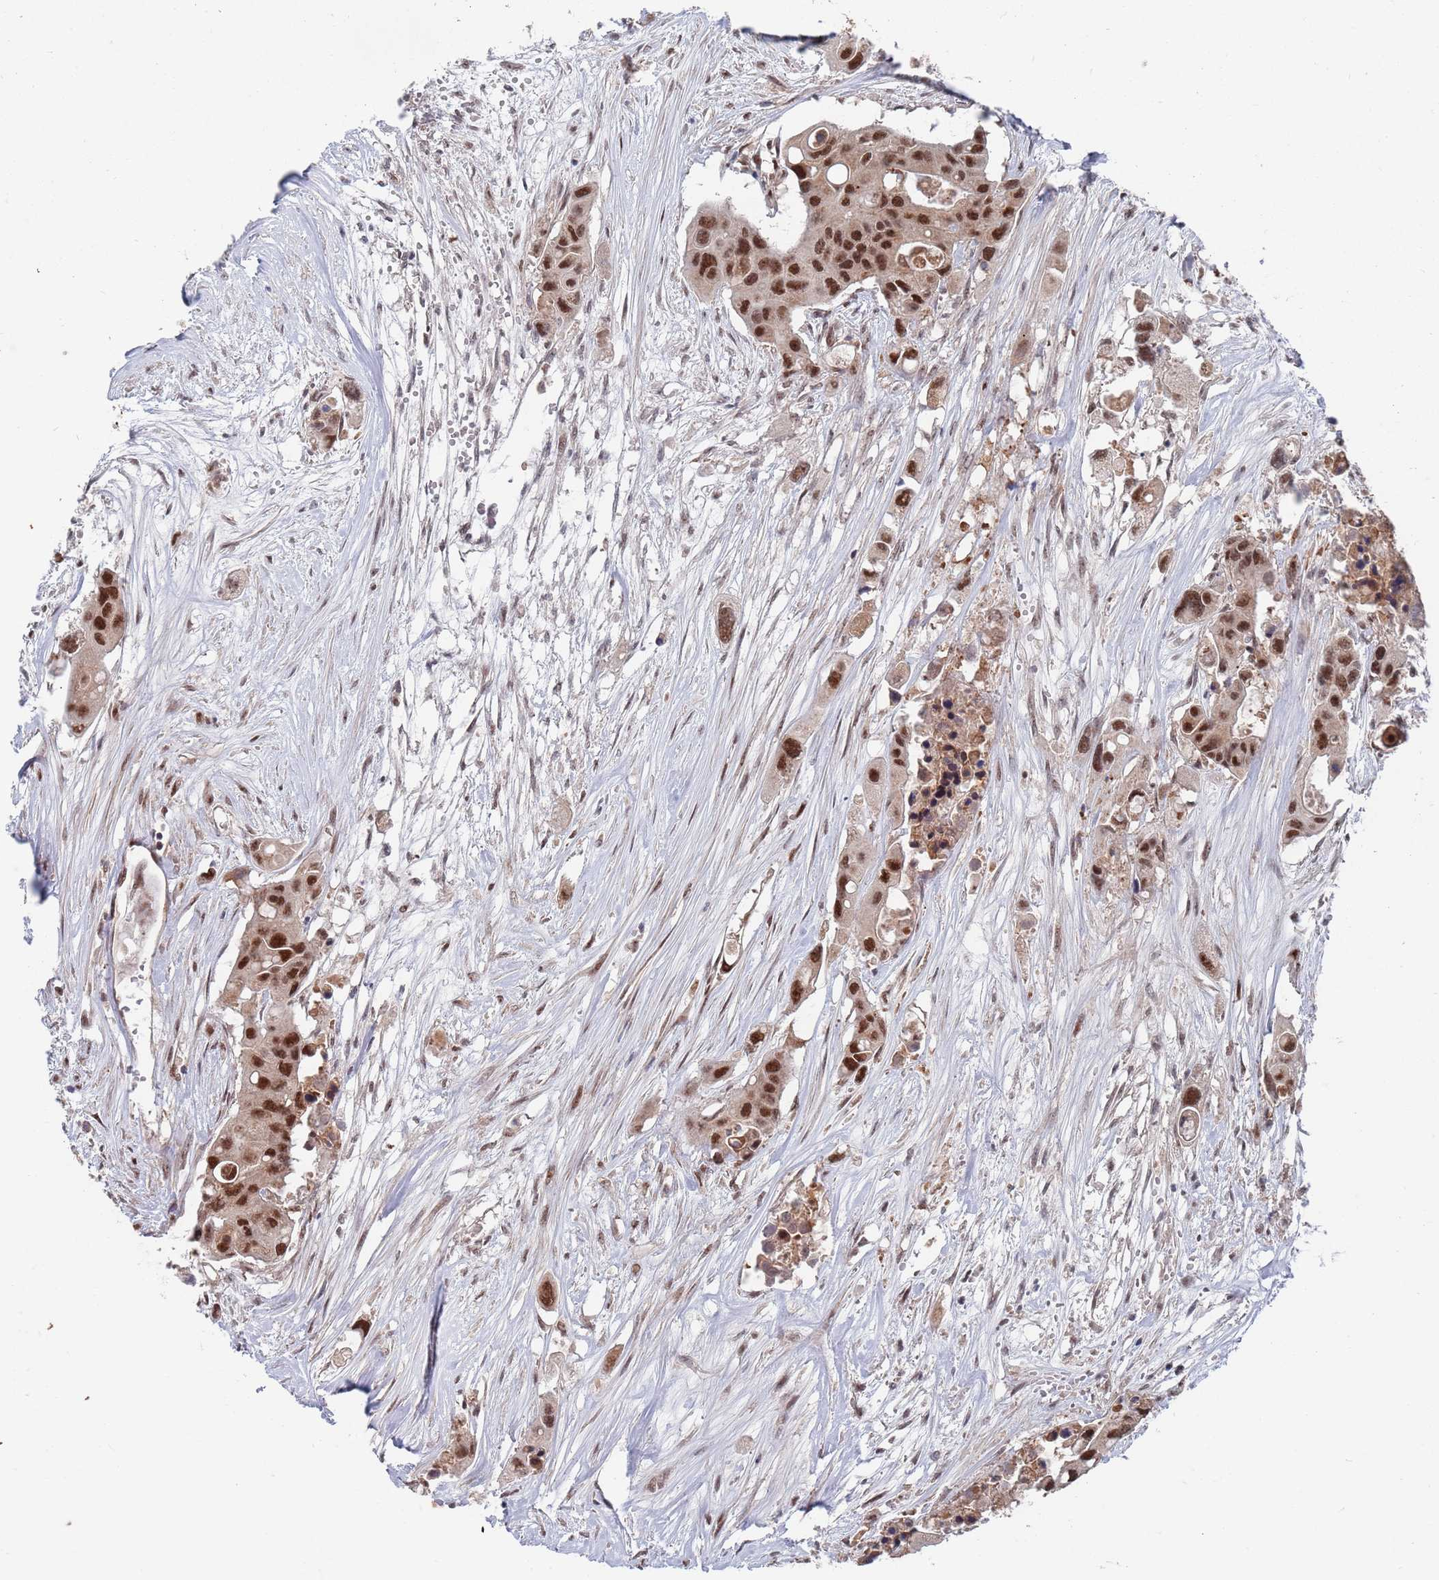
{"staining": {"intensity": "strong", "quantity": ">75%", "location": "nuclear"}, "tissue": "colorectal cancer", "cell_type": "Tumor cells", "image_type": "cancer", "snomed": [{"axis": "morphology", "description": "Adenocarcinoma, NOS"}, {"axis": "topography", "description": "Colon"}], "caption": "Colorectal cancer stained with DAB IHC exhibits high levels of strong nuclear positivity in approximately >75% of tumor cells.", "gene": "RPP25", "patient": {"sex": "male", "age": 77}}